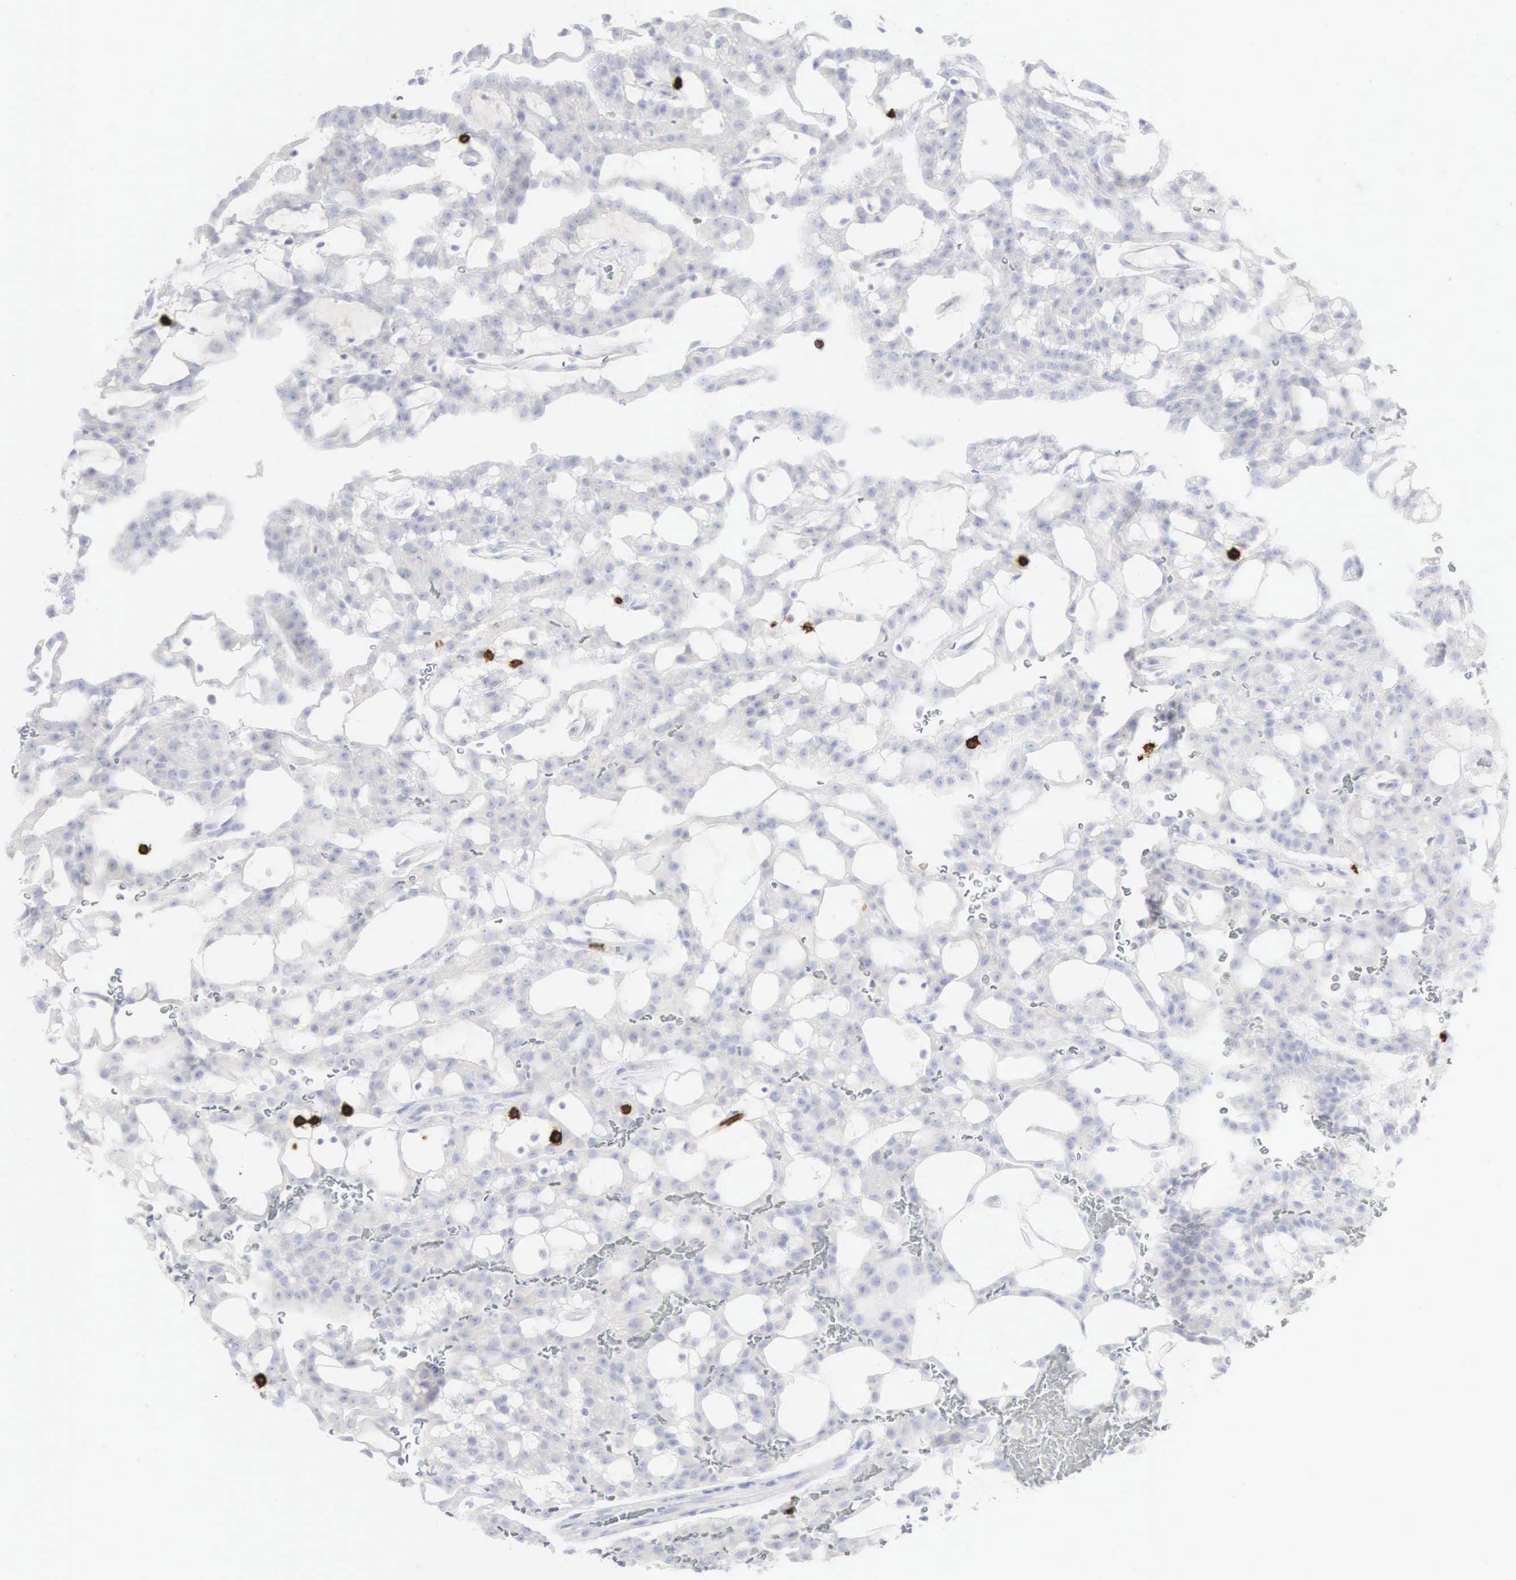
{"staining": {"intensity": "negative", "quantity": "none", "location": "none"}, "tissue": "renal cancer", "cell_type": "Tumor cells", "image_type": "cancer", "snomed": [{"axis": "morphology", "description": "Adenocarcinoma, NOS"}, {"axis": "topography", "description": "Kidney"}], "caption": "IHC photomicrograph of neoplastic tissue: human renal cancer (adenocarcinoma) stained with DAB reveals no significant protein positivity in tumor cells.", "gene": "CD8A", "patient": {"sex": "male", "age": 63}}